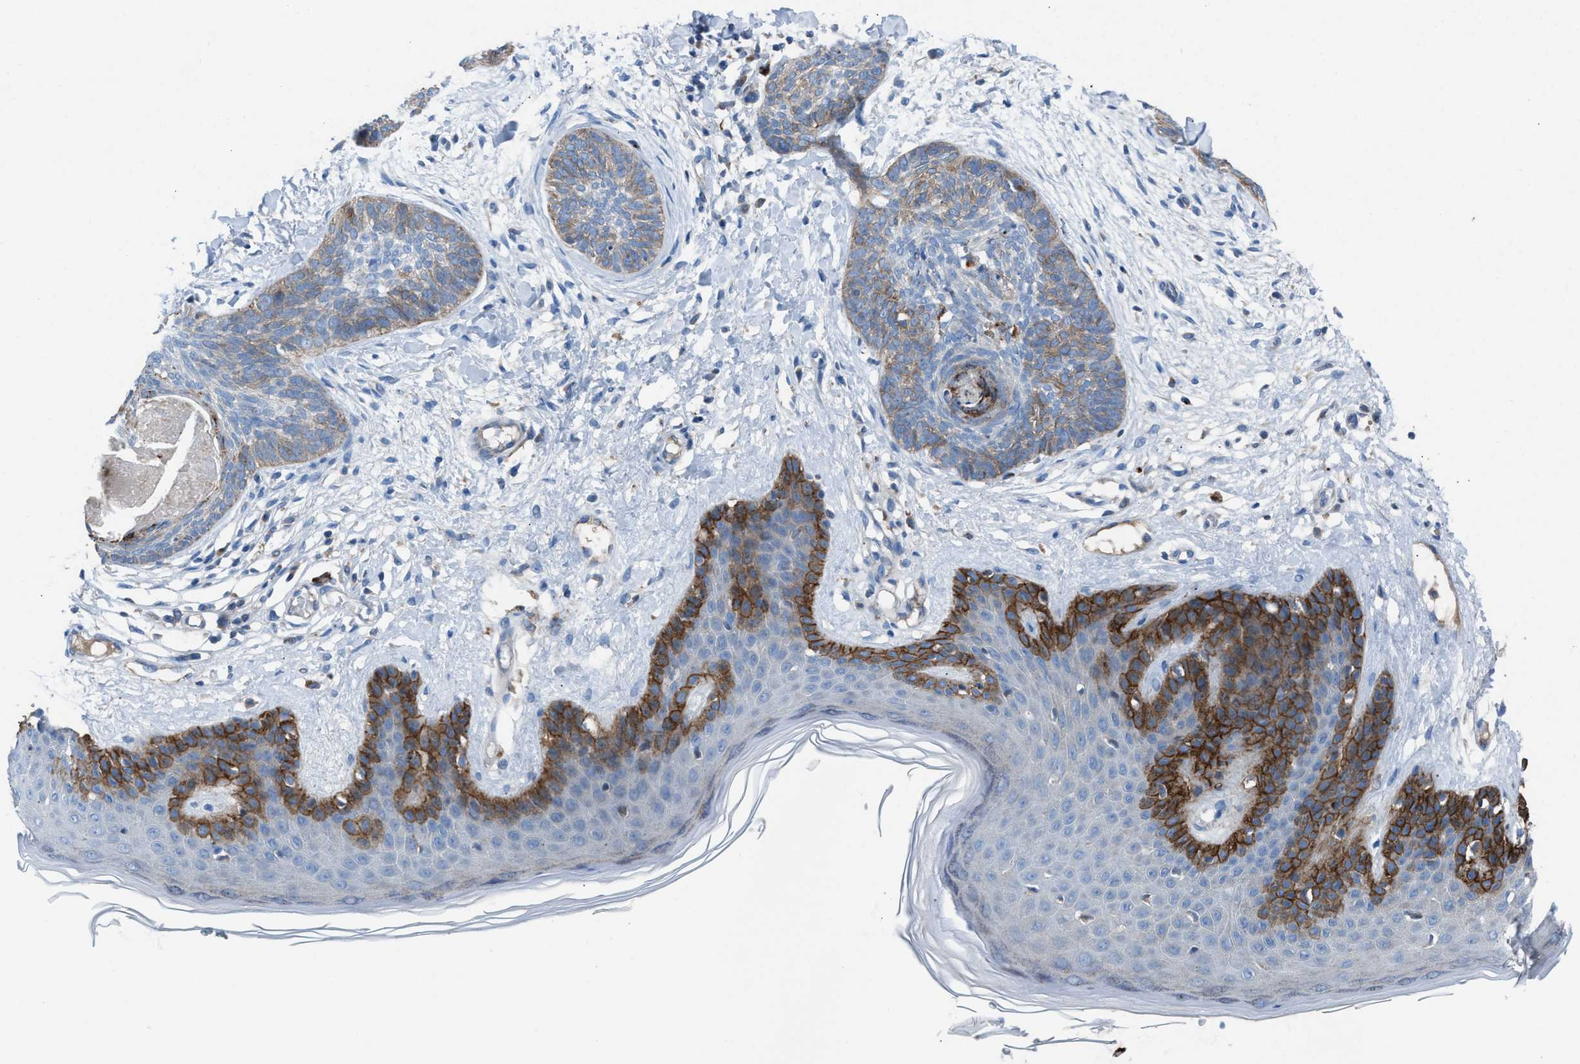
{"staining": {"intensity": "weak", "quantity": ">75%", "location": "cytoplasmic/membranous"}, "tissue": "skin cancer", "cell_type": "Tumor cells", "image_type": "cancer", "snomed": [{"axis": "morphology", "description": "Basal cell carcinoma"}, {"axis": "topography", "description": "Skin"}], "caption": "Immunohistochemistry (IHC) (DAB) staining of skin cancer (basal cell carcinoma) demonstrates weak cytoplasmic/membranous protein expression in approximately >75% of tumor cells.", "gene": "CD1B", "patient": {"sex": "female", "age": 59}}